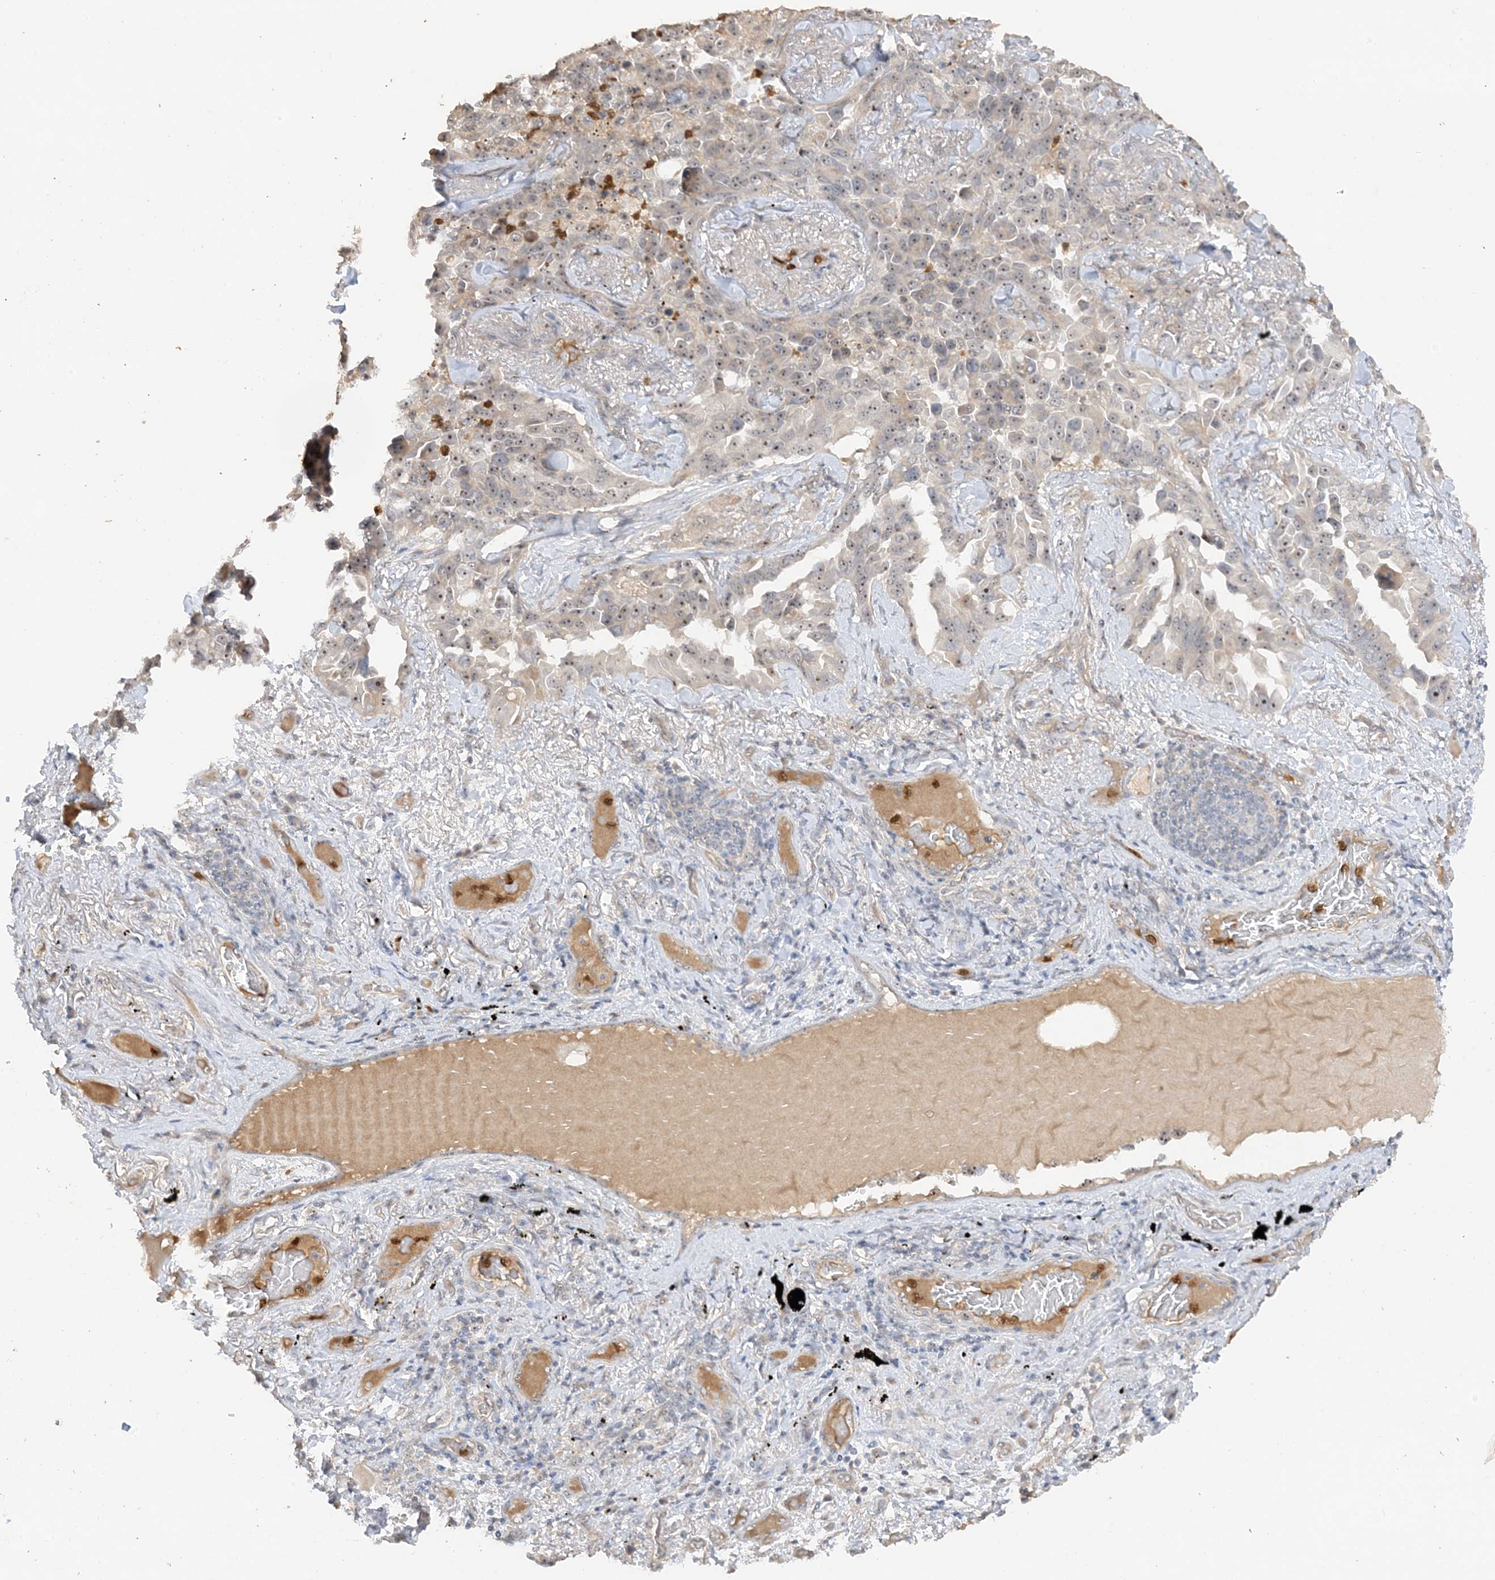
{"staining": {"intensity": "moderate", "quantity": ">75%", "location": "nuclear"}, "tissue": "lung cancer", "cell_type": "Tumor cells", "image_type": "cancer", "snomed": [{"axis": "morphology", "description": "Adenocarcinoma, NOS"}, {"axis": "topography", "description": "Lung"}], "caption": "DAB immunohistochemical staining of human lung cancer displays moderate nuclear protein expression in about >75% of tumor cells.", "gene": "DDX18", "patient": {"sex": "female", "age": 67}}